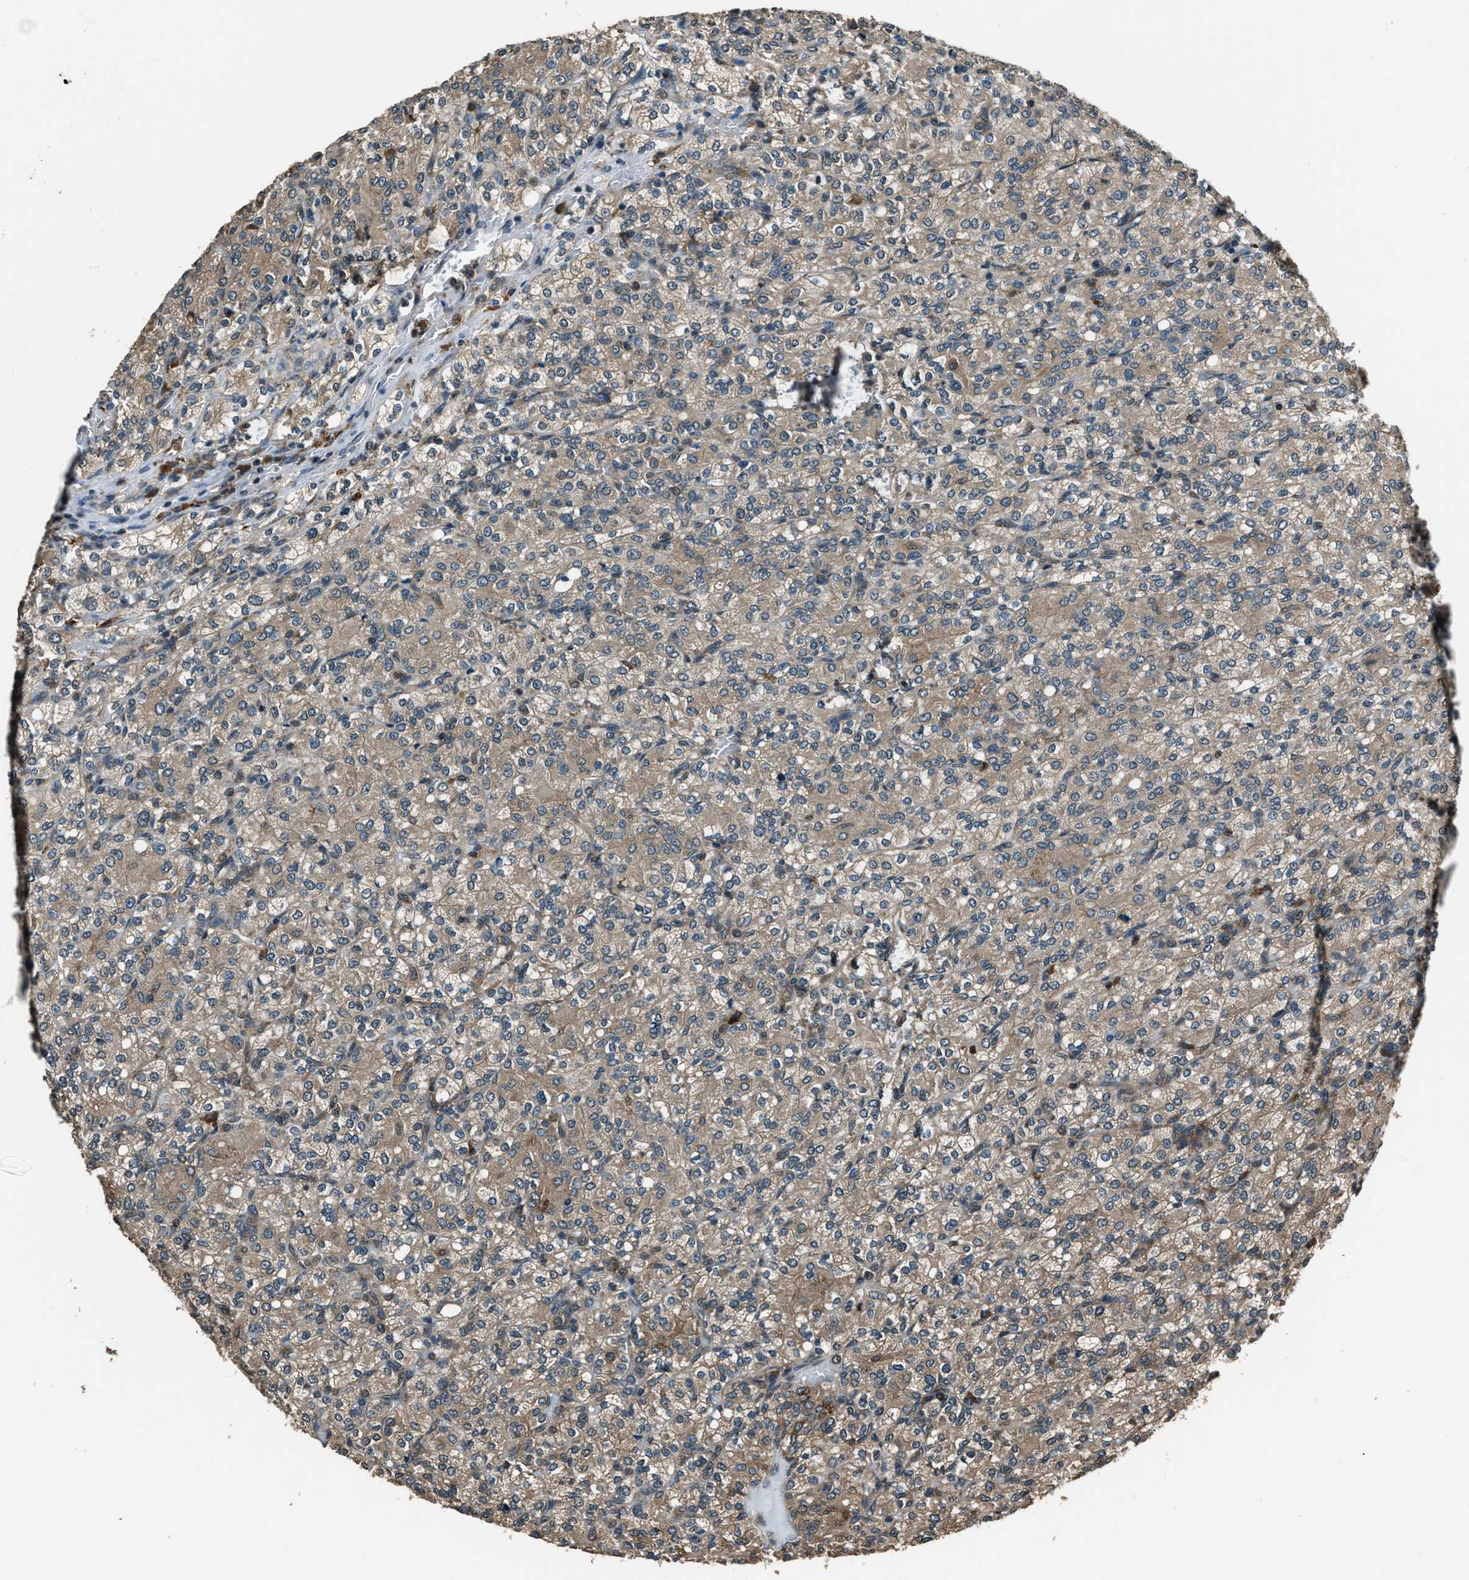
{"staining": {"intensity": "weak", "quantity": ">75%", "location": "cytoplasmic/membranous"}, "tissue": "renal cancer", "cell_type": "Tumor cells", "image_type": "cancer", "snomed": [{"axis": "morphology", "description": "Adenocarcinoma, NOS"}, {"axis": "topography", "description": "Kidney"}], "caption": "Renal adenocarcinoma stained for a protein (brown) exhibits weak cytoplasmic/membranous positive positivity in approximately >75% of tumor cells.", "gene": "TRIM4", "patient": {"sex": "male", "age": 77}}